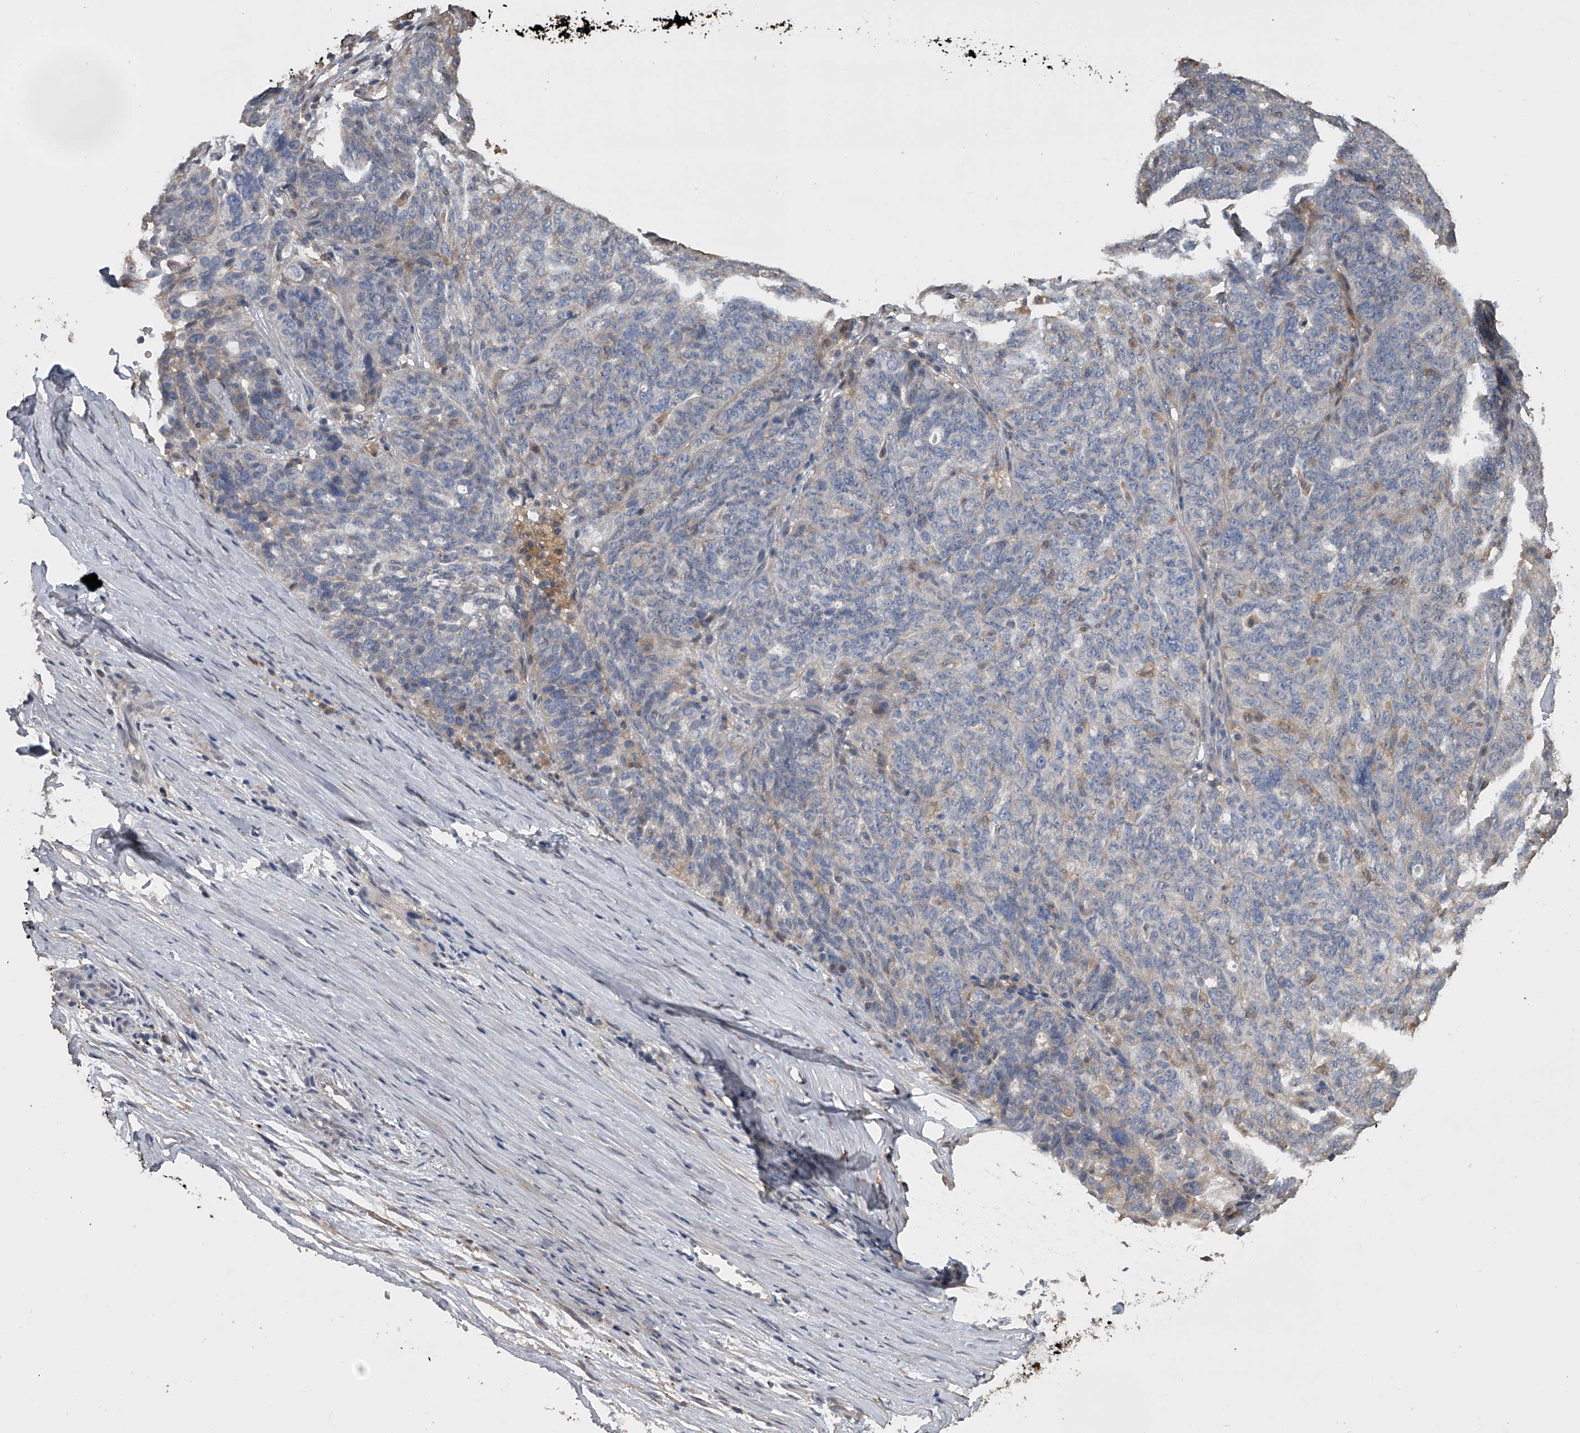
{"staining": {"intensity": "negative", "quantity": "none", "location": "none"}, "tissue": "ovarian cancer", "cell_type": "Tumor cells", "image_type": "cancer", "snomed": [{"axis": "morphology", "description": "Cystadenocarcinoma, serous, NOS"}, {"axis": "topography", "description": "Ovary"}], "caption": "The IHC image has no significant expression in tumor cells of serous cystadenocarcinoma (ovarian) tissue. (DAB (3,3'-diaminobenzidine) IHC visualized using brightfield microscopy, high magnification).", "gene": "DOCK9", "patient": {"sex": "female", "age": 59}}